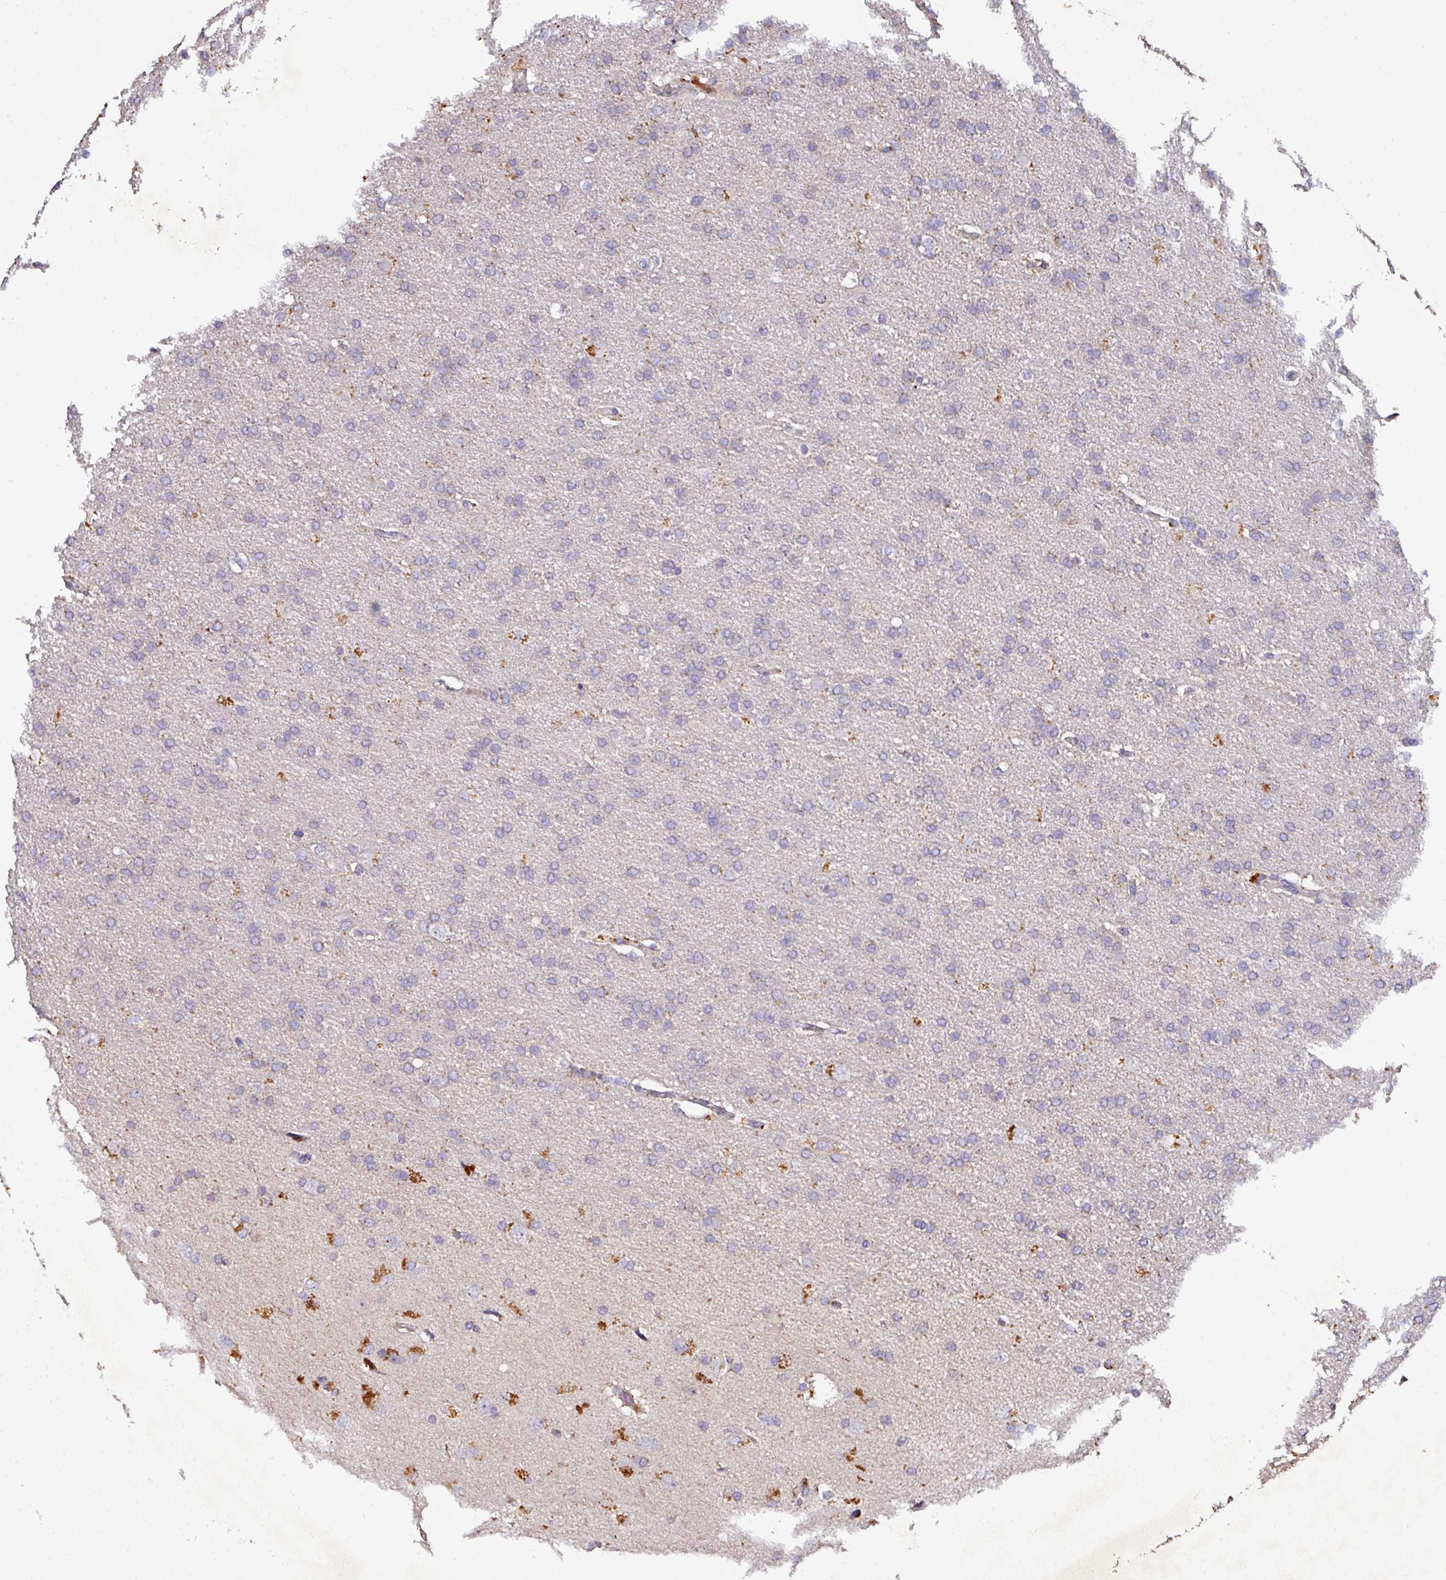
{"staining": {"intensity": "negative", "quantity": "none", "location": "none"}, "tissue": "glioma", "cell_type": "Tumor cells", "image_type": "cancer", "snomed": [{"axis": "morphology", "description": "Glioma, malignant, High grade"}, {"axis": "topography", "description": "Brain"}], "caption": "Glioma stained for a protein using IHC displays no staining tumor cells.", "gene": "AEBP2", "patient": {"sex": "male", "age": 72}}